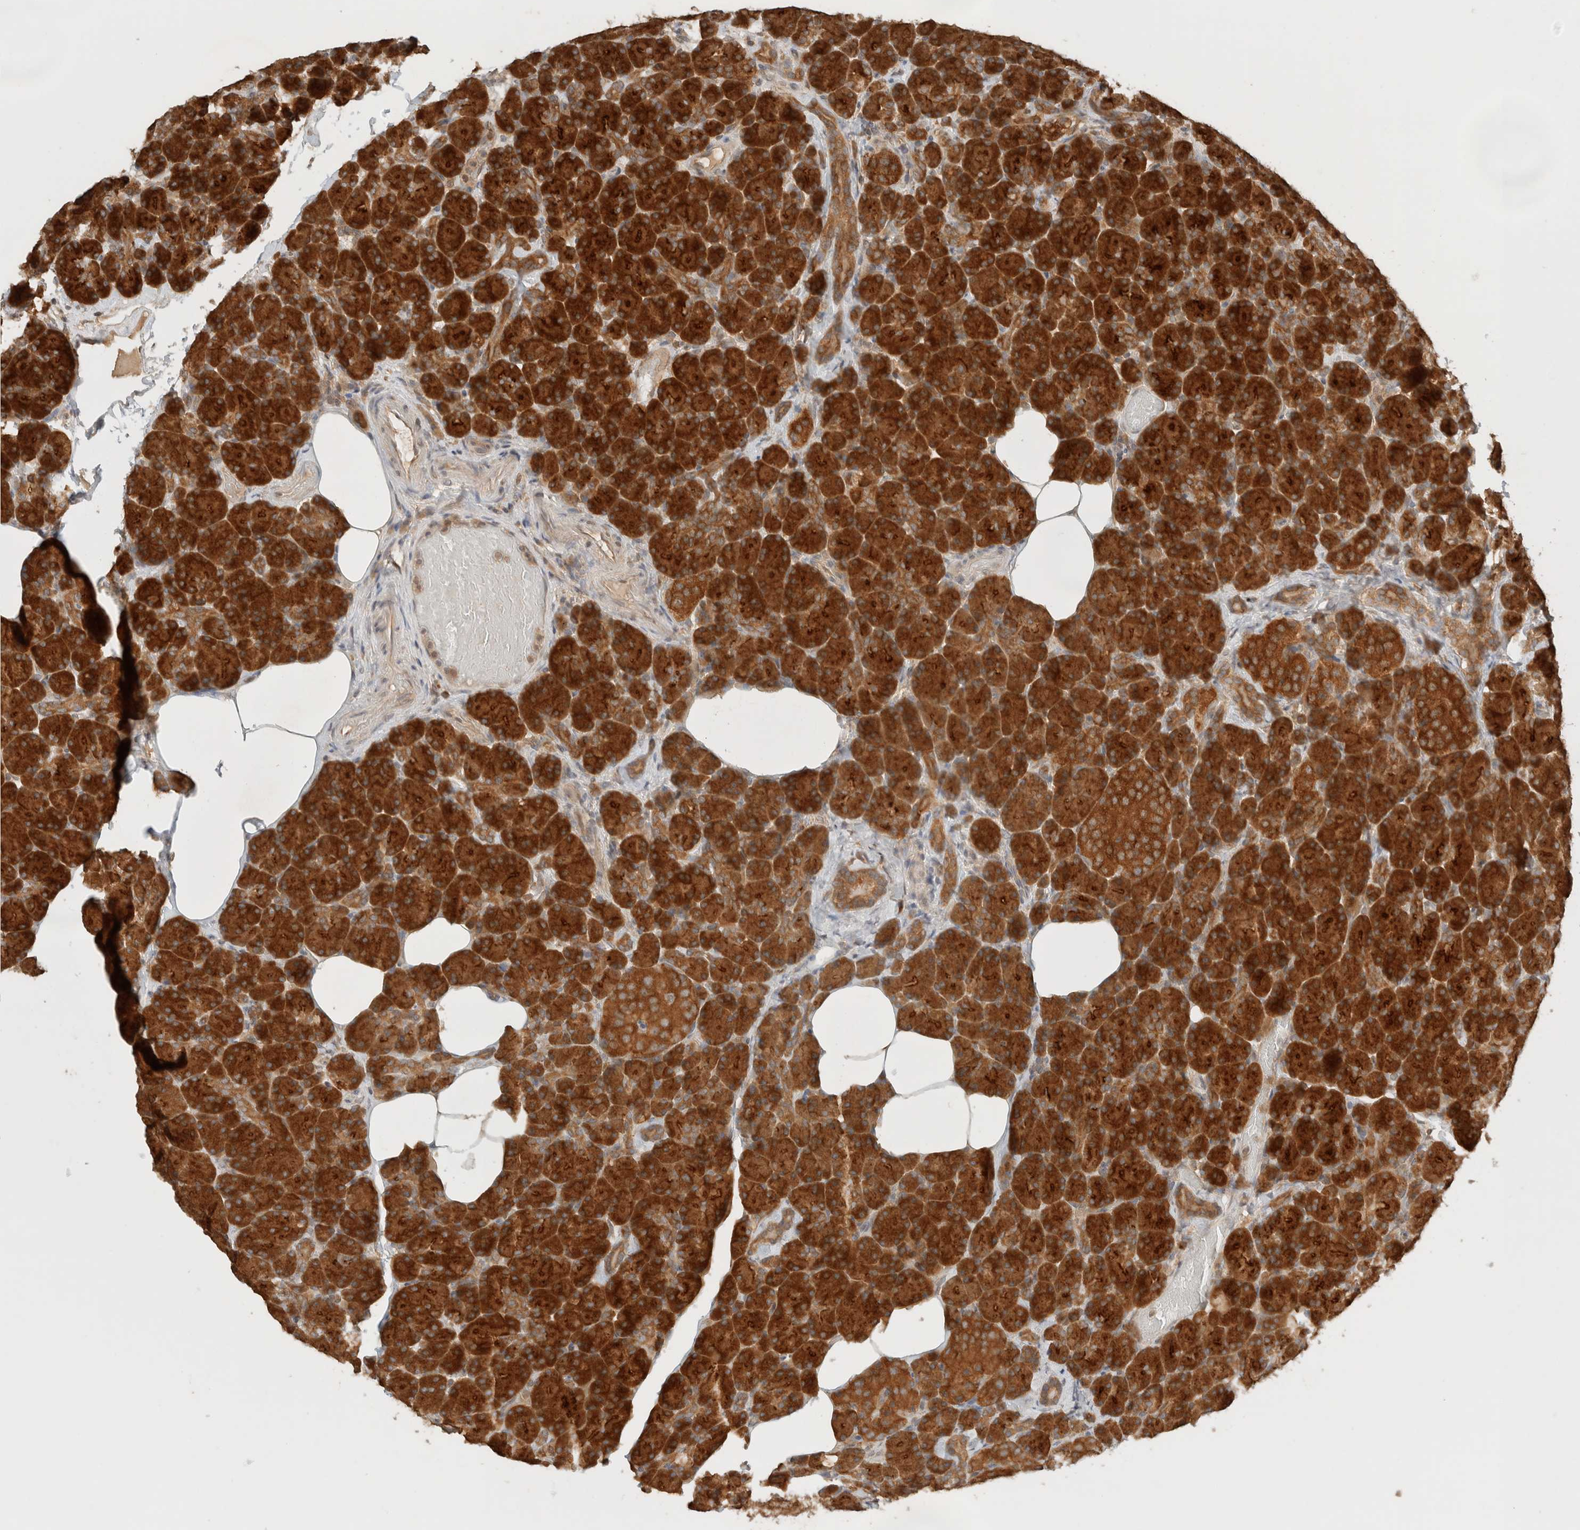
{"staining": {"intensity": "strong", "quantity": ">75%", "location": "cytoplasmic/membranous"}, "tissue": "pancreas", "cell_type": "Exocrine glandular cells", "image_type": "normal", "snomed": [{"axis": "morphology", "description": "Normal tissue, NOS"}, {"axis": "topography", "description": "Pancreas"}], "caption": "IHC micrograph of unremarkable pancreas: pancreas stained using immunohistochemistry displays high levels of strong protein expression localized specifically in the cytoplasmic/membranous of exocrine glandular cells, appearing as a cytoplasmic/membranous brown color.", "gene": "ARFGEF2", "patient": {"sex": "female", "age": 43}}